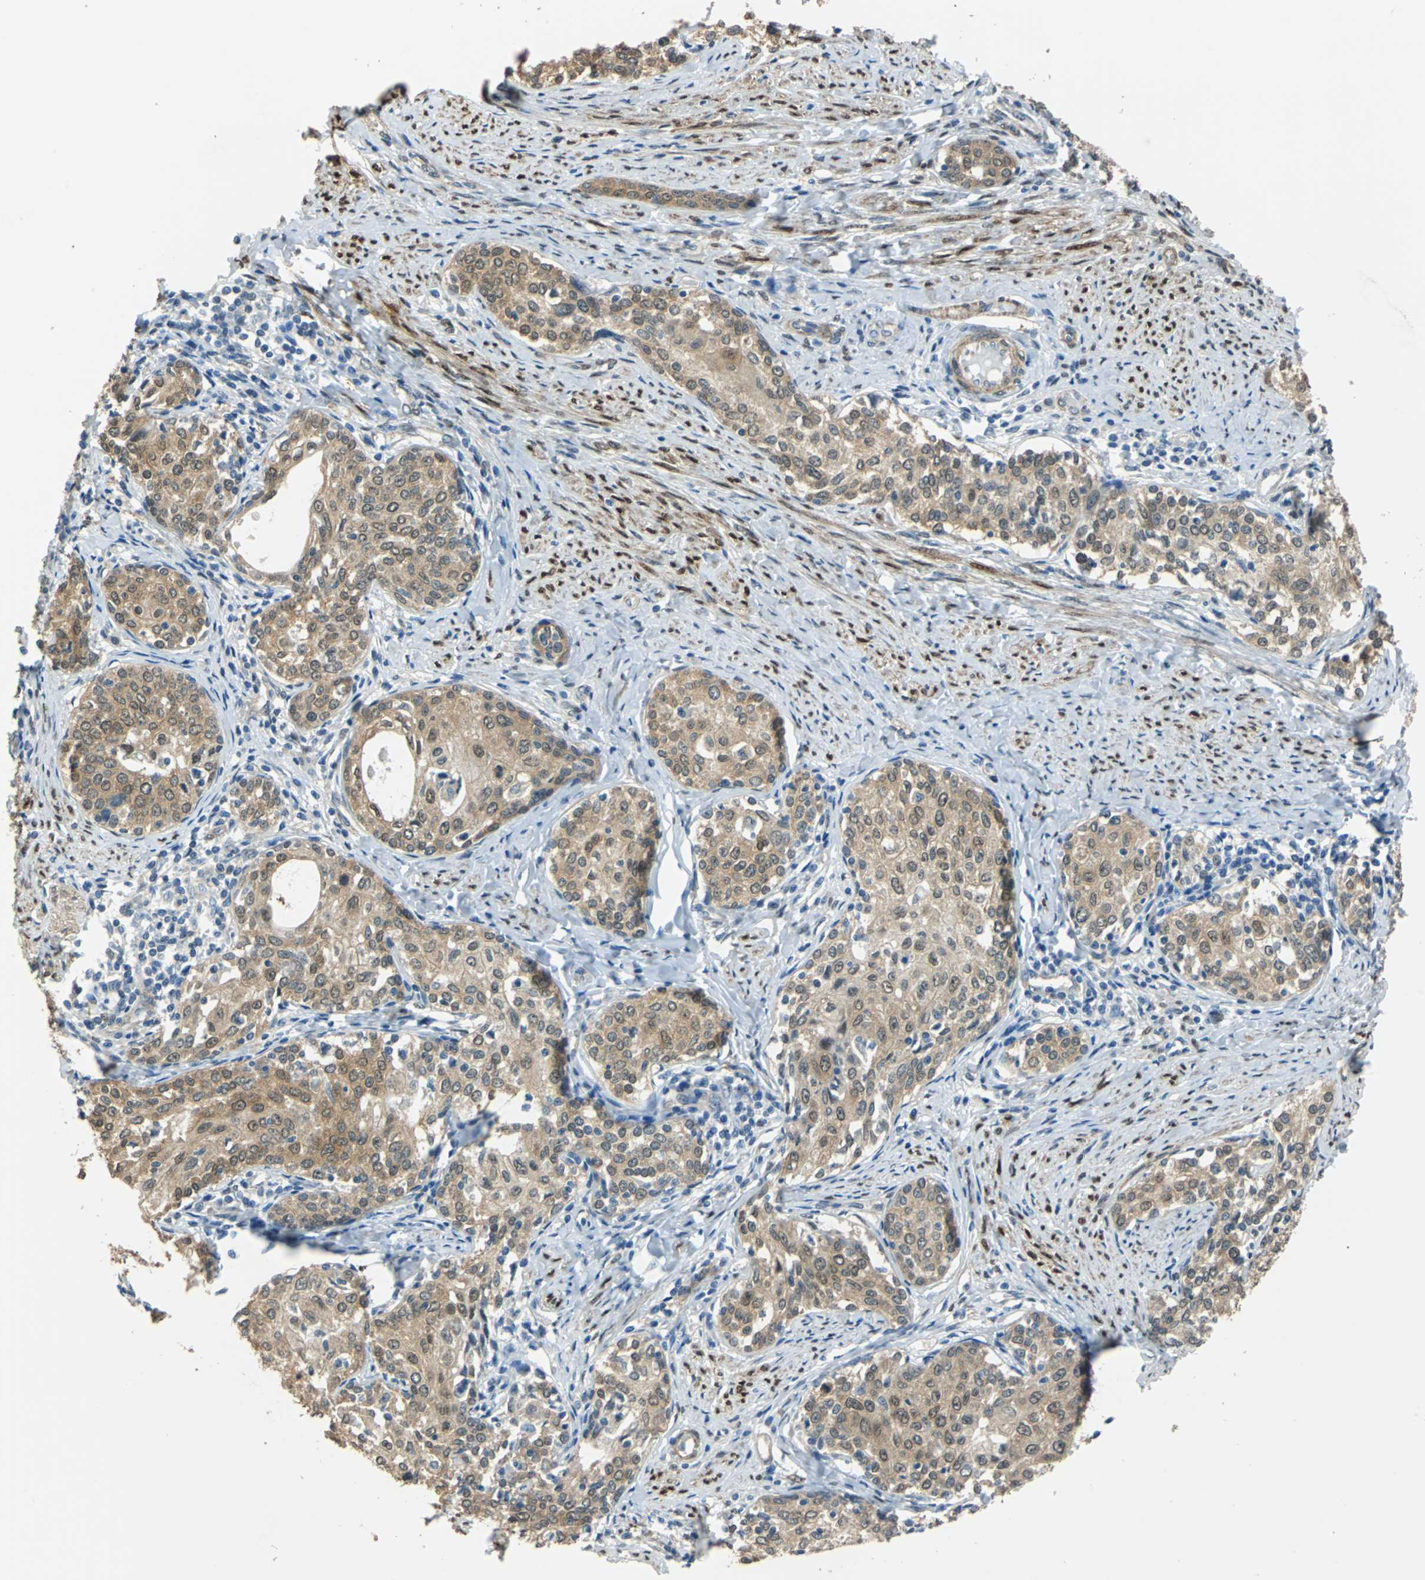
{"staining": {"intensity": "moderate", "quantity": ">75%", "location": "cytoplasmic/membranous,nuclear"}, "tissue": "cervical cancer", "cell_type": "Tumor cells", "image_type": "cancer", "snomed": [{"axis": "morphology", "description": "Squamous cell carcinoma, NOS"}, {"axis": "morphology", "description": "Adenocarcinoma, NOS"}, {"axis": "topography", "description": "Cervix"}], "caption": "There is medium levels of moderate cytoplasmic/membranous and nuclear staining in tumor cells of adenocarcinoma (cervical), as demonstrated by immunohistochemical staining (brown color).", "gene": "FKBP4", "patient": {"sex": "female", "age": 52}}